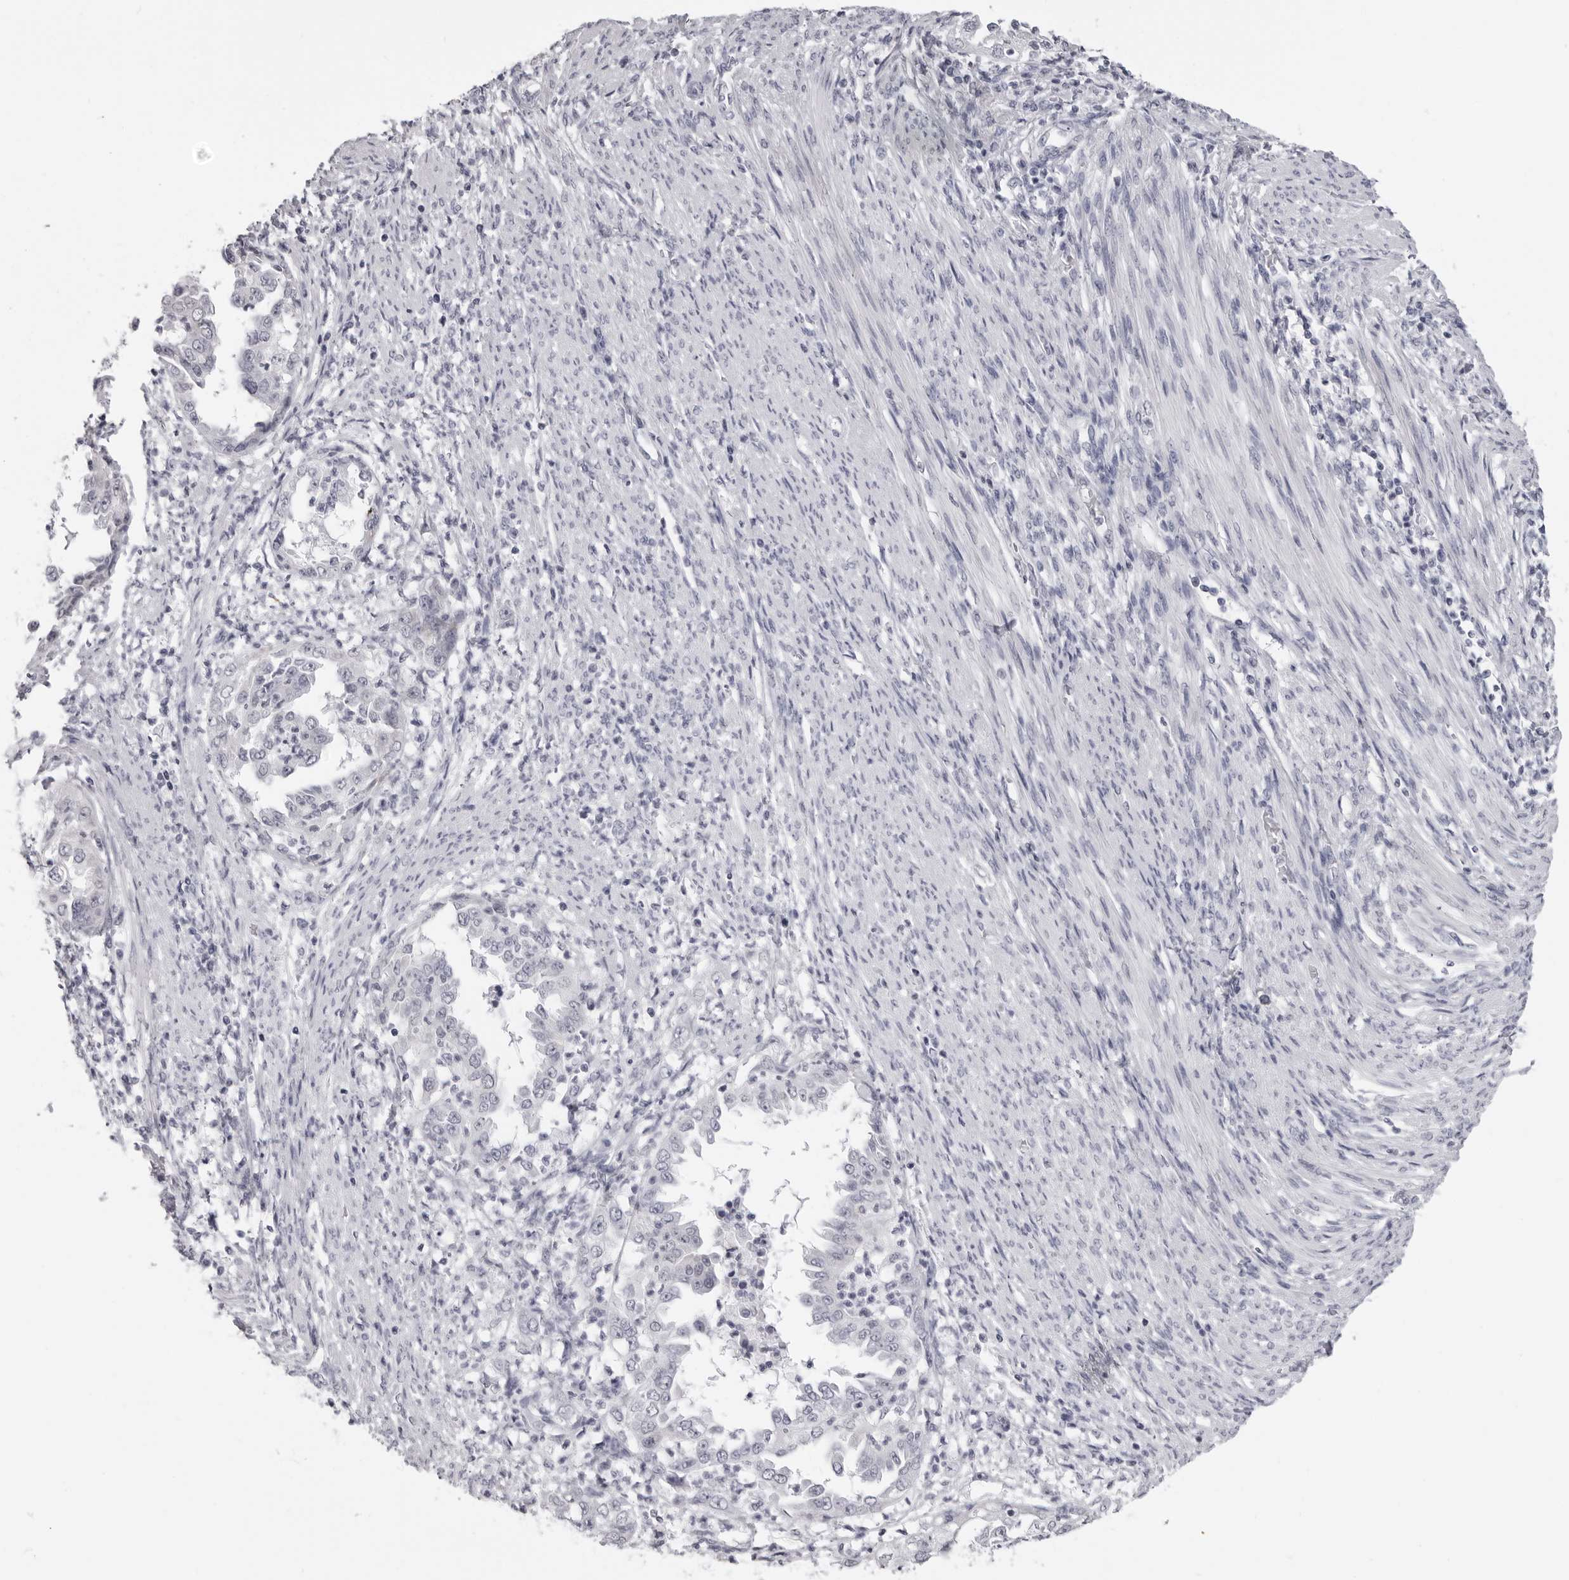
{"staining": {"intensity": "negative", "quantity": "none", "location": "none"}, "tissue": "endometrial cancer", "cell_type": "Tumor cells", "image_type": "cancer", "snomed": [{"axis": "morphology", "description": "Adenocarcinoma, NOS"}, {"axis": "topography", "description": "Endometrium"}], "caption": "Immunohistochemistry (IHC) photomicrograph of endometrial cancer stained for a protein (brown), which exhibits no positivity in tumor cells.", "gene": "DNALI1", "patient": {"sex": "female", "age": 85}}